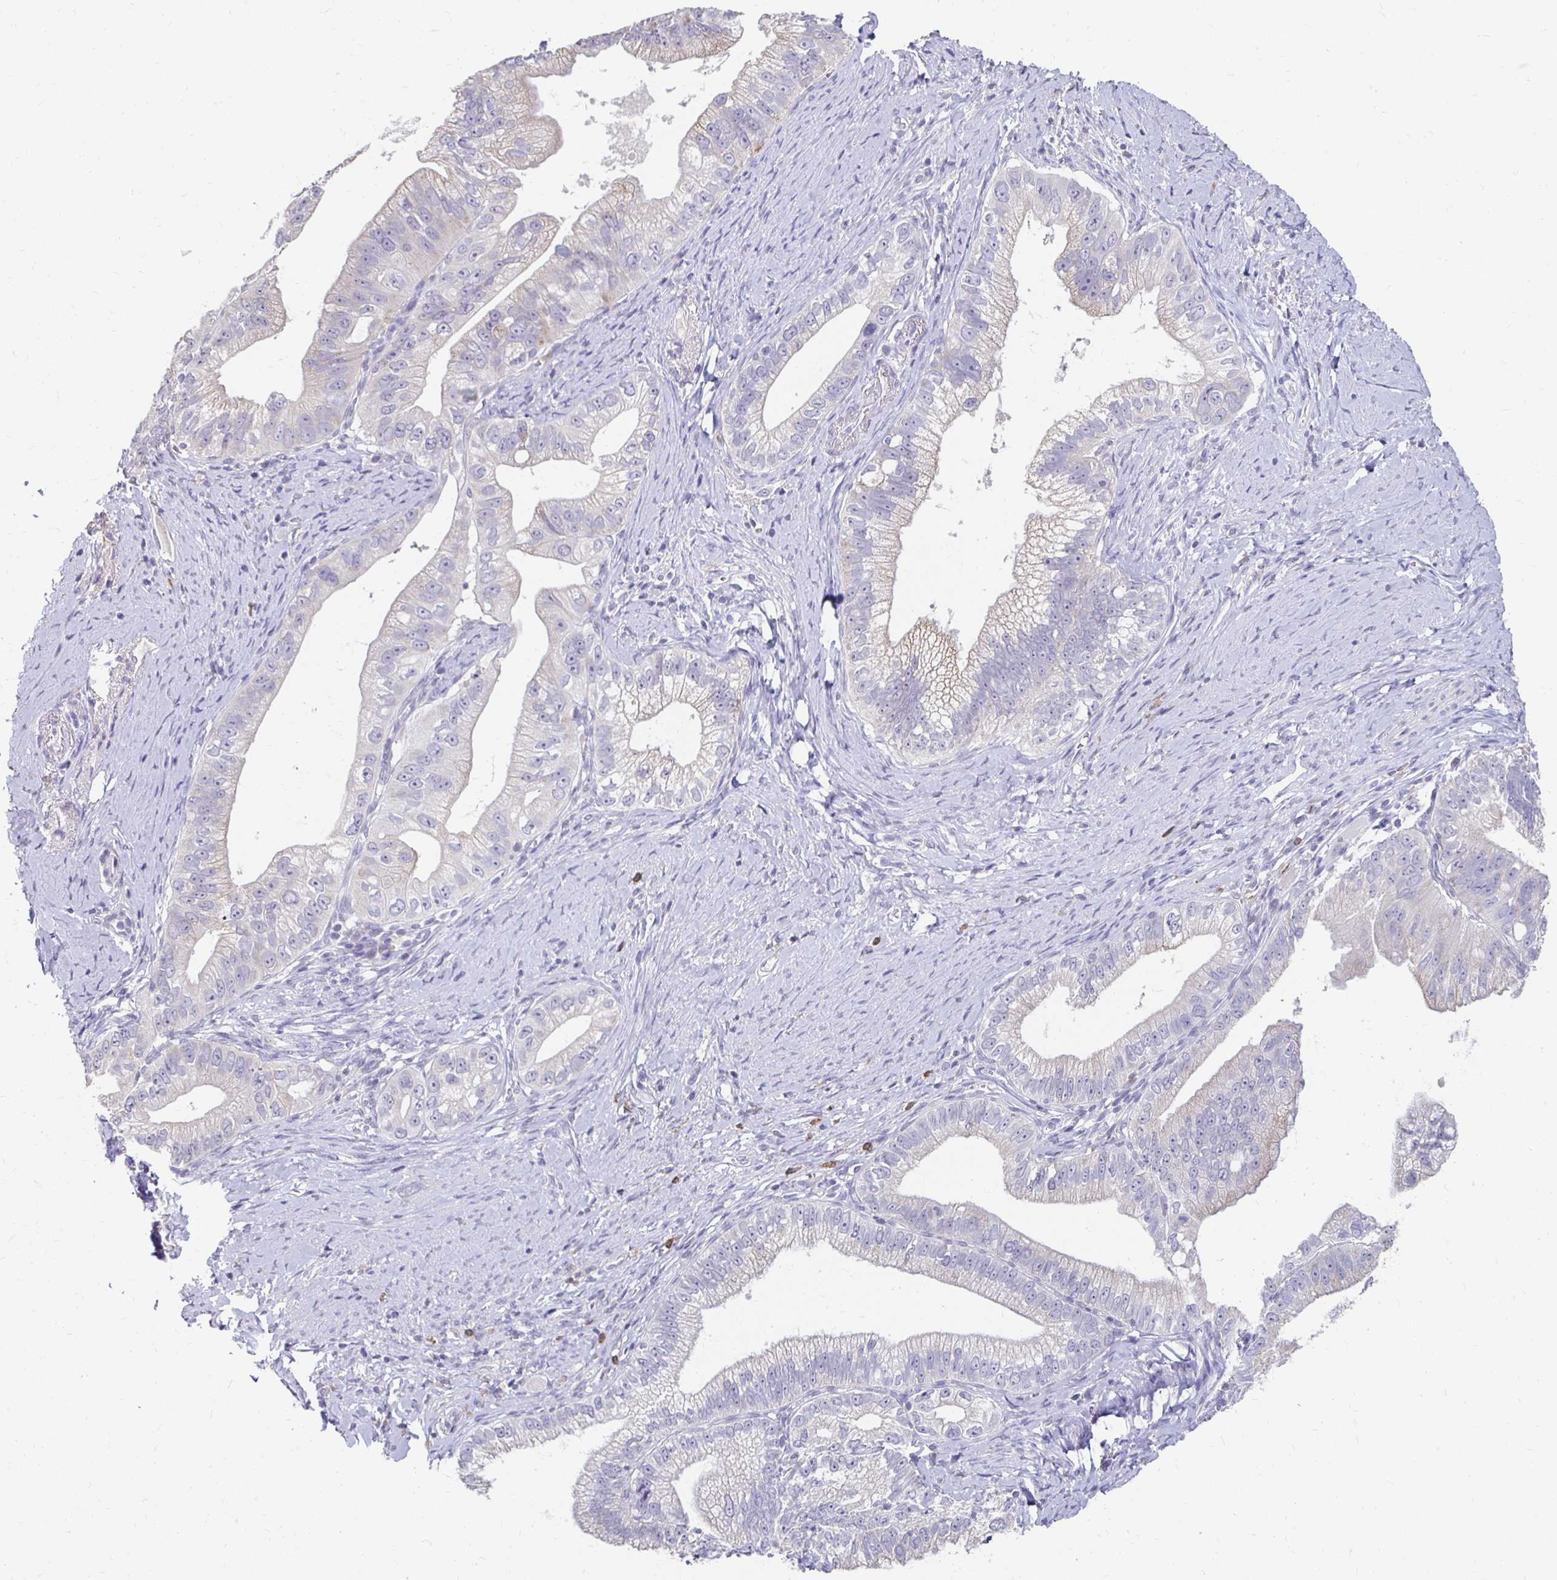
{"staining": {"intensity": "negative", "quantity": "none", "location": "none"}, "tissue": "pancreatic cancer", "cell_type": "Tumor cells", "image_type": "cancer", "snomed": [{"axis": "morphology", "description": "Adenocarcinoma, NOS"}, {"axis": "topography", "description": "Pancreas"}], "caption": "IHC of human pancreatic adenocarcinoma exhibits no positivity in tumor cells.", "gene": "GK2", "patient": {"sex": "male", "age": 70}}